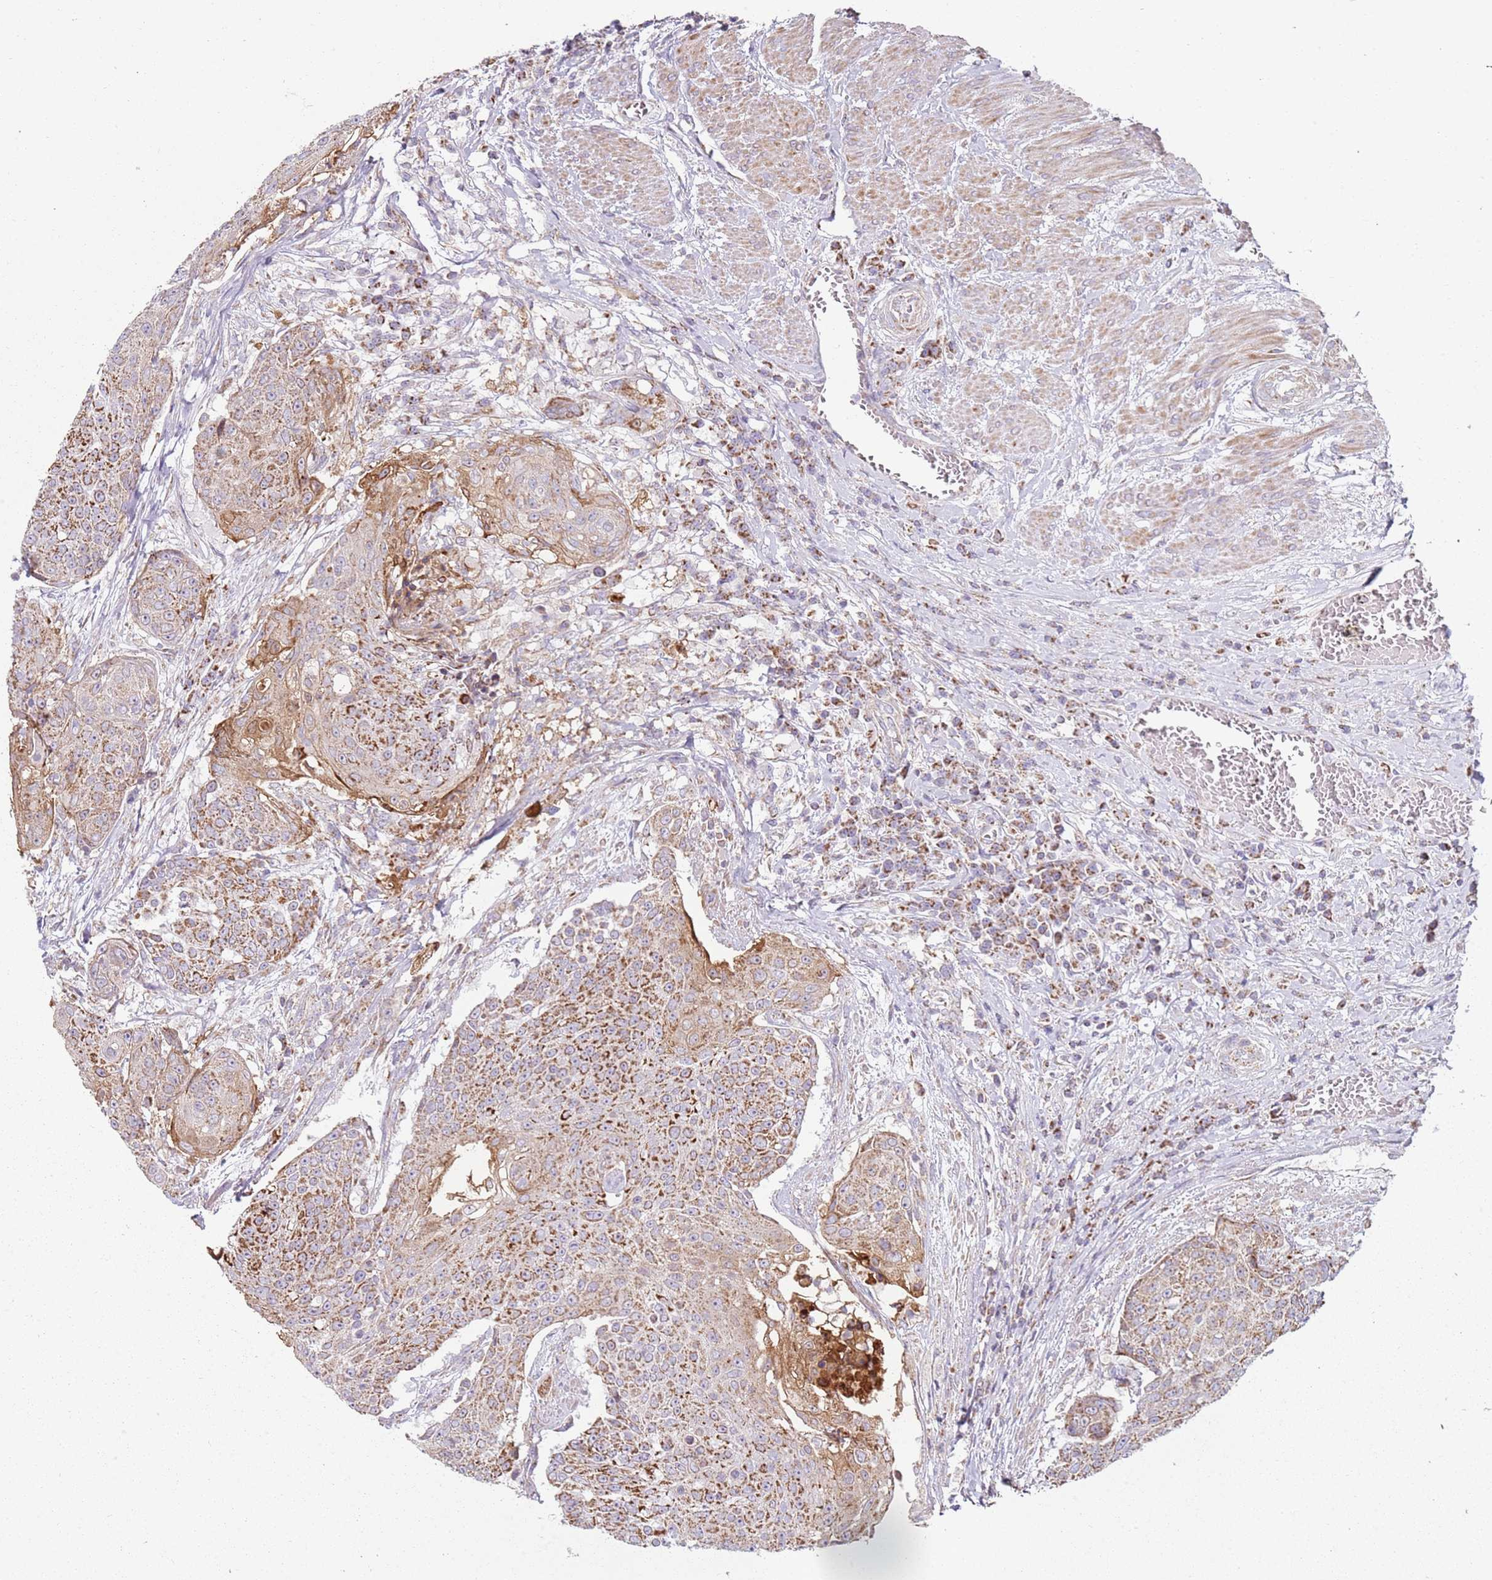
{"staining": {"intensity": "moderate", "quantity": ">75%", "location": "cytoplasmic/membranous"}, "tissue": "urothelial cancer", "cell_type": "Tumor cells", "image_type": "cancer", "snomed": [{"axis": "morphology", "description": "Urothelial carcinoma, High grade"}, {"axis": "topography", "description": "Urinary bladder"}], "caption": "A brown stain labels moderate cytoplasmic/membranous staining of a protein in human urothelial cancer tumor cells.", "gene": "GAS8", "patient": {"sex": "female", "age": 63}}